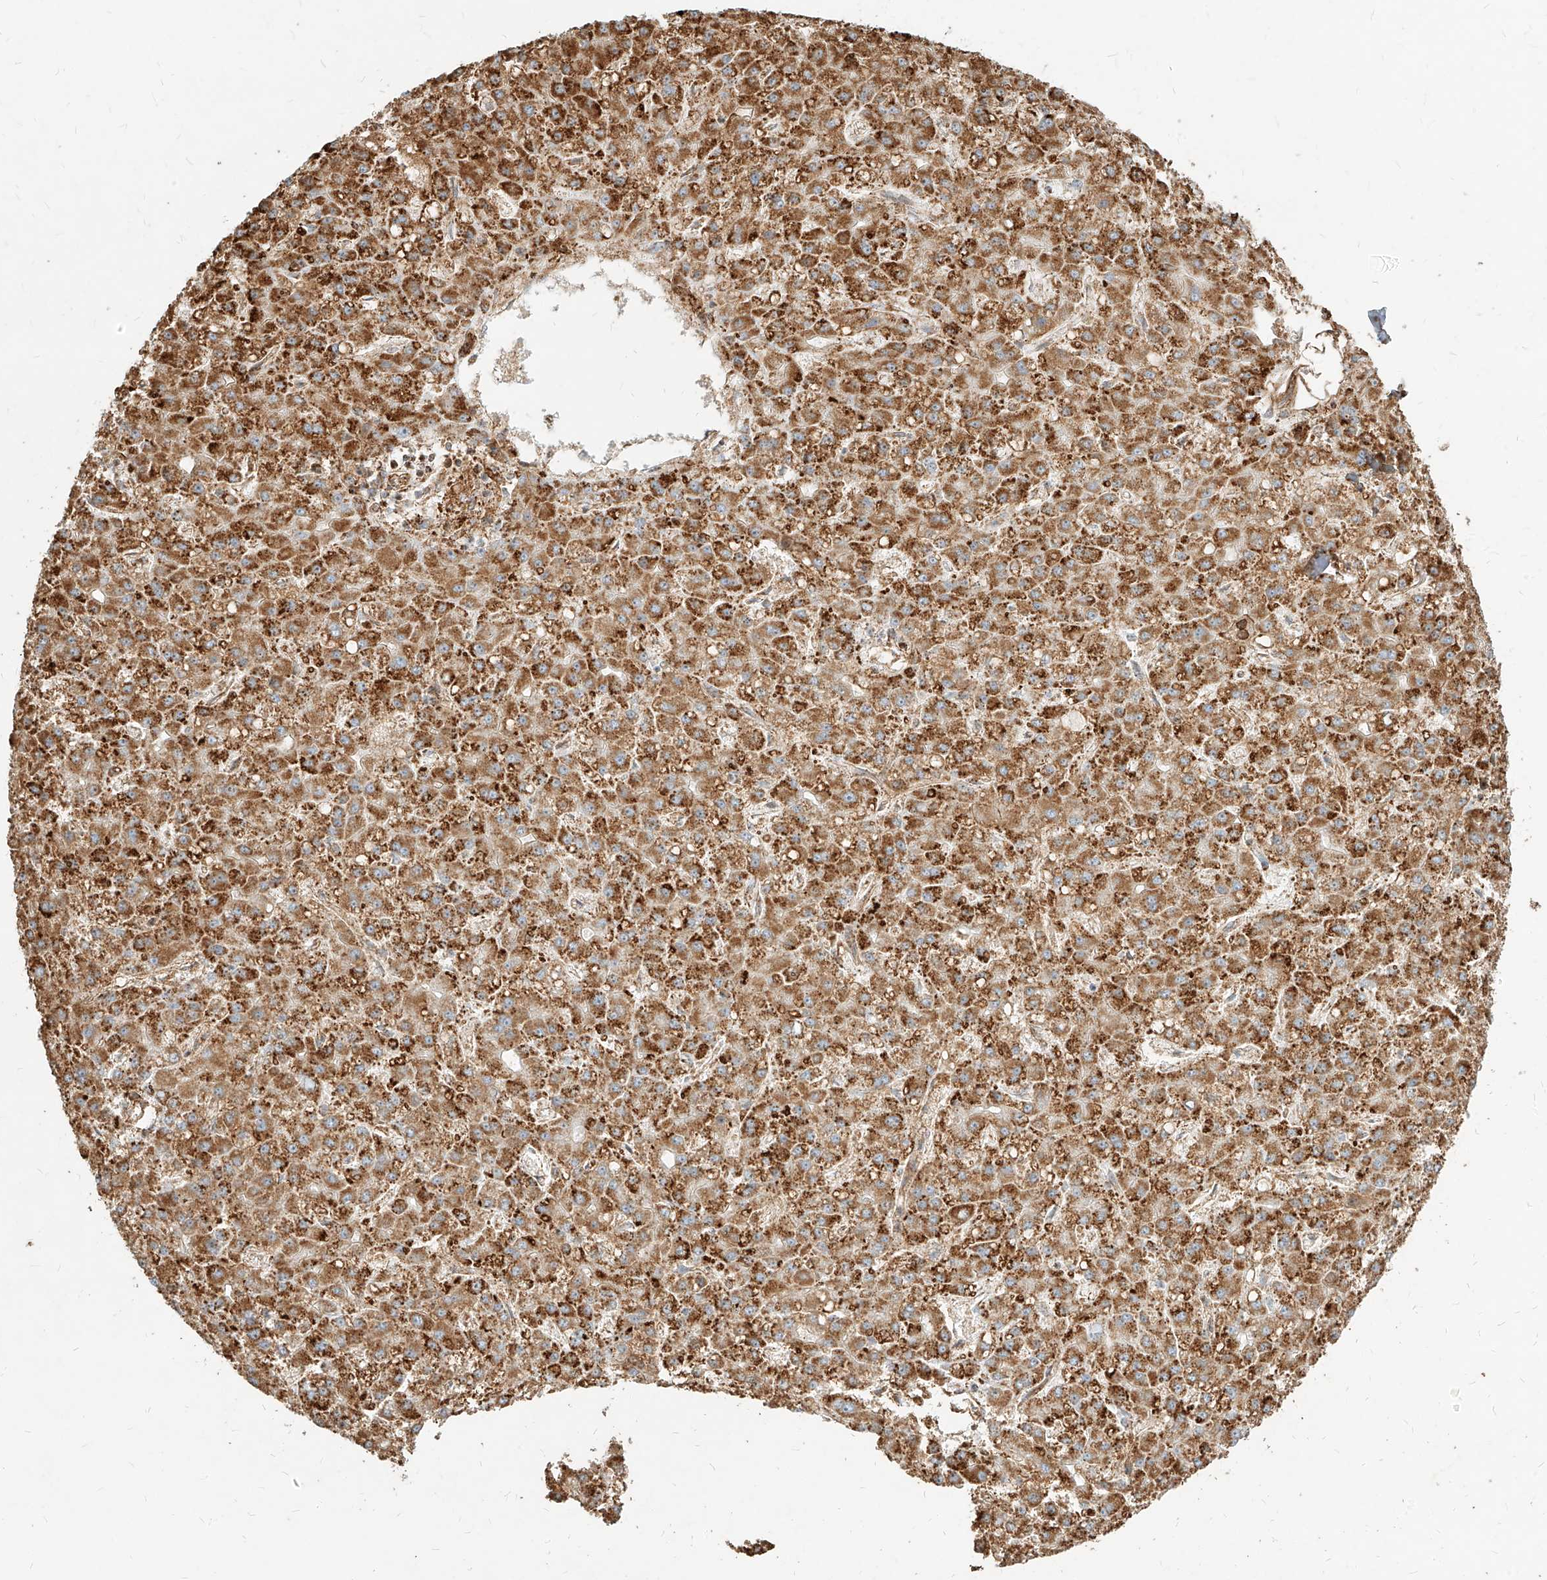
{"staining": {"intensity": "moderate", "quantity": ">75%", "location": "cytoplasmic/membranous"}, "tissue": "liver cancer", "cell_type": "Tumor cells", "image_type": "cancer", "snomed": [{"axis": "morphology", "description": "Carcinoma, Hepatocellular, NOS"}, {"axis": "topography", "description": "Liver"}], "caption": "Protein analysis of liver cancer (hepatocellular carcinoma) tissue demonstrates moderate cytoplasmic/membranous expression in approximately >75% of tumor cells.", "gene": "MTX2", "patient": {"sex": "male", "age": 67}}